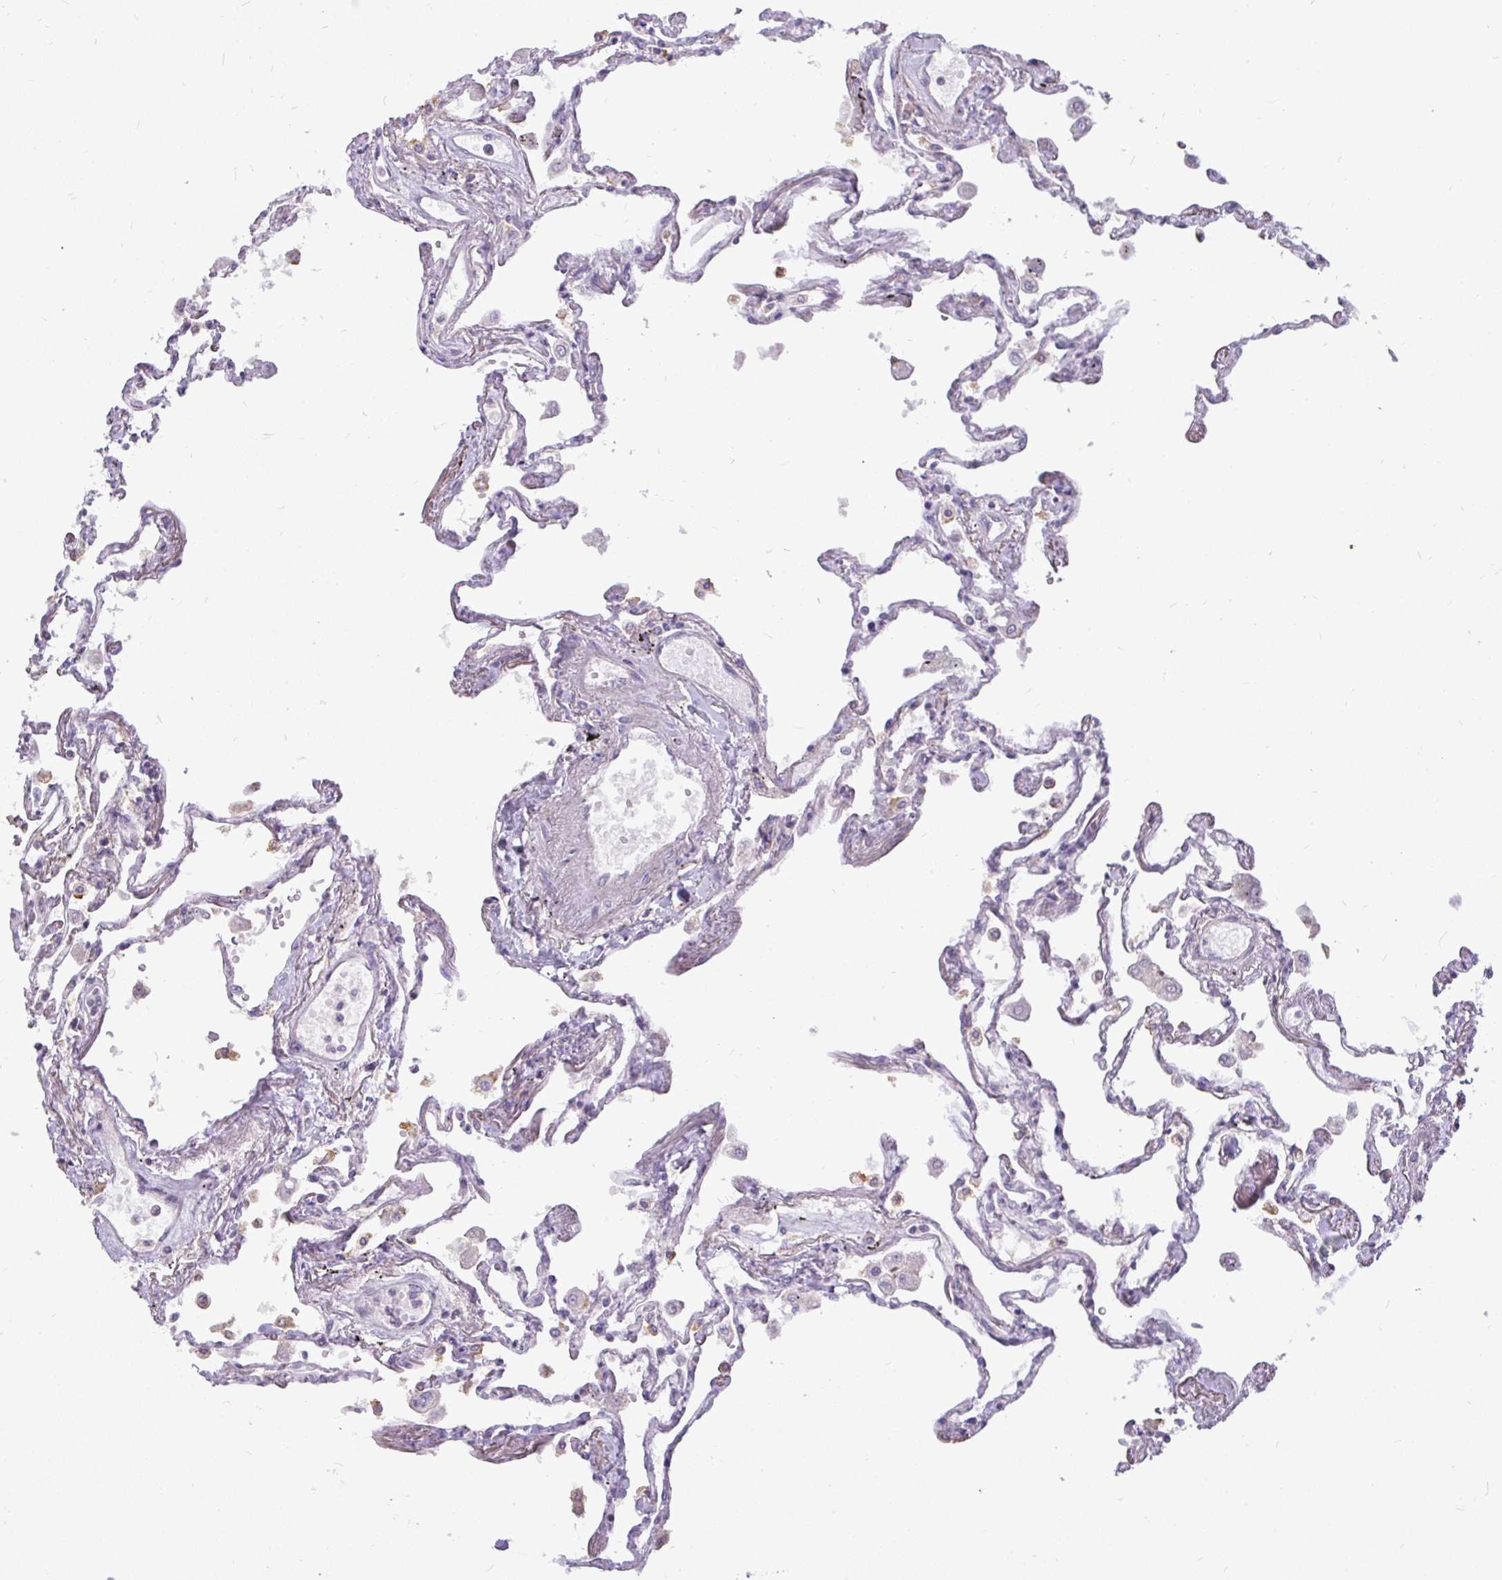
{"staining": {"intensity": "weak", "quantity": "<25%", "location": "cytoplasmic/membranous"}, "tissue": "lung", "cell_type": "Alveolar cells", "image_type": "normal", "snomed": [{"axis": "morphology", "description": "Normal tissue, NOS"}, {"axis": "morphology", "description": "Adenocarcinoma, NOS"}, {"axis": "topography", "description": "Cartilage tissue"}, {"axis": "topography", "description": "Lung"}], "caption": "Alveolar cells are negative for brown protein staining in unremarkable lung.", "gene": "STRIP1", "patient": {"sex": "female", "age": 67}}